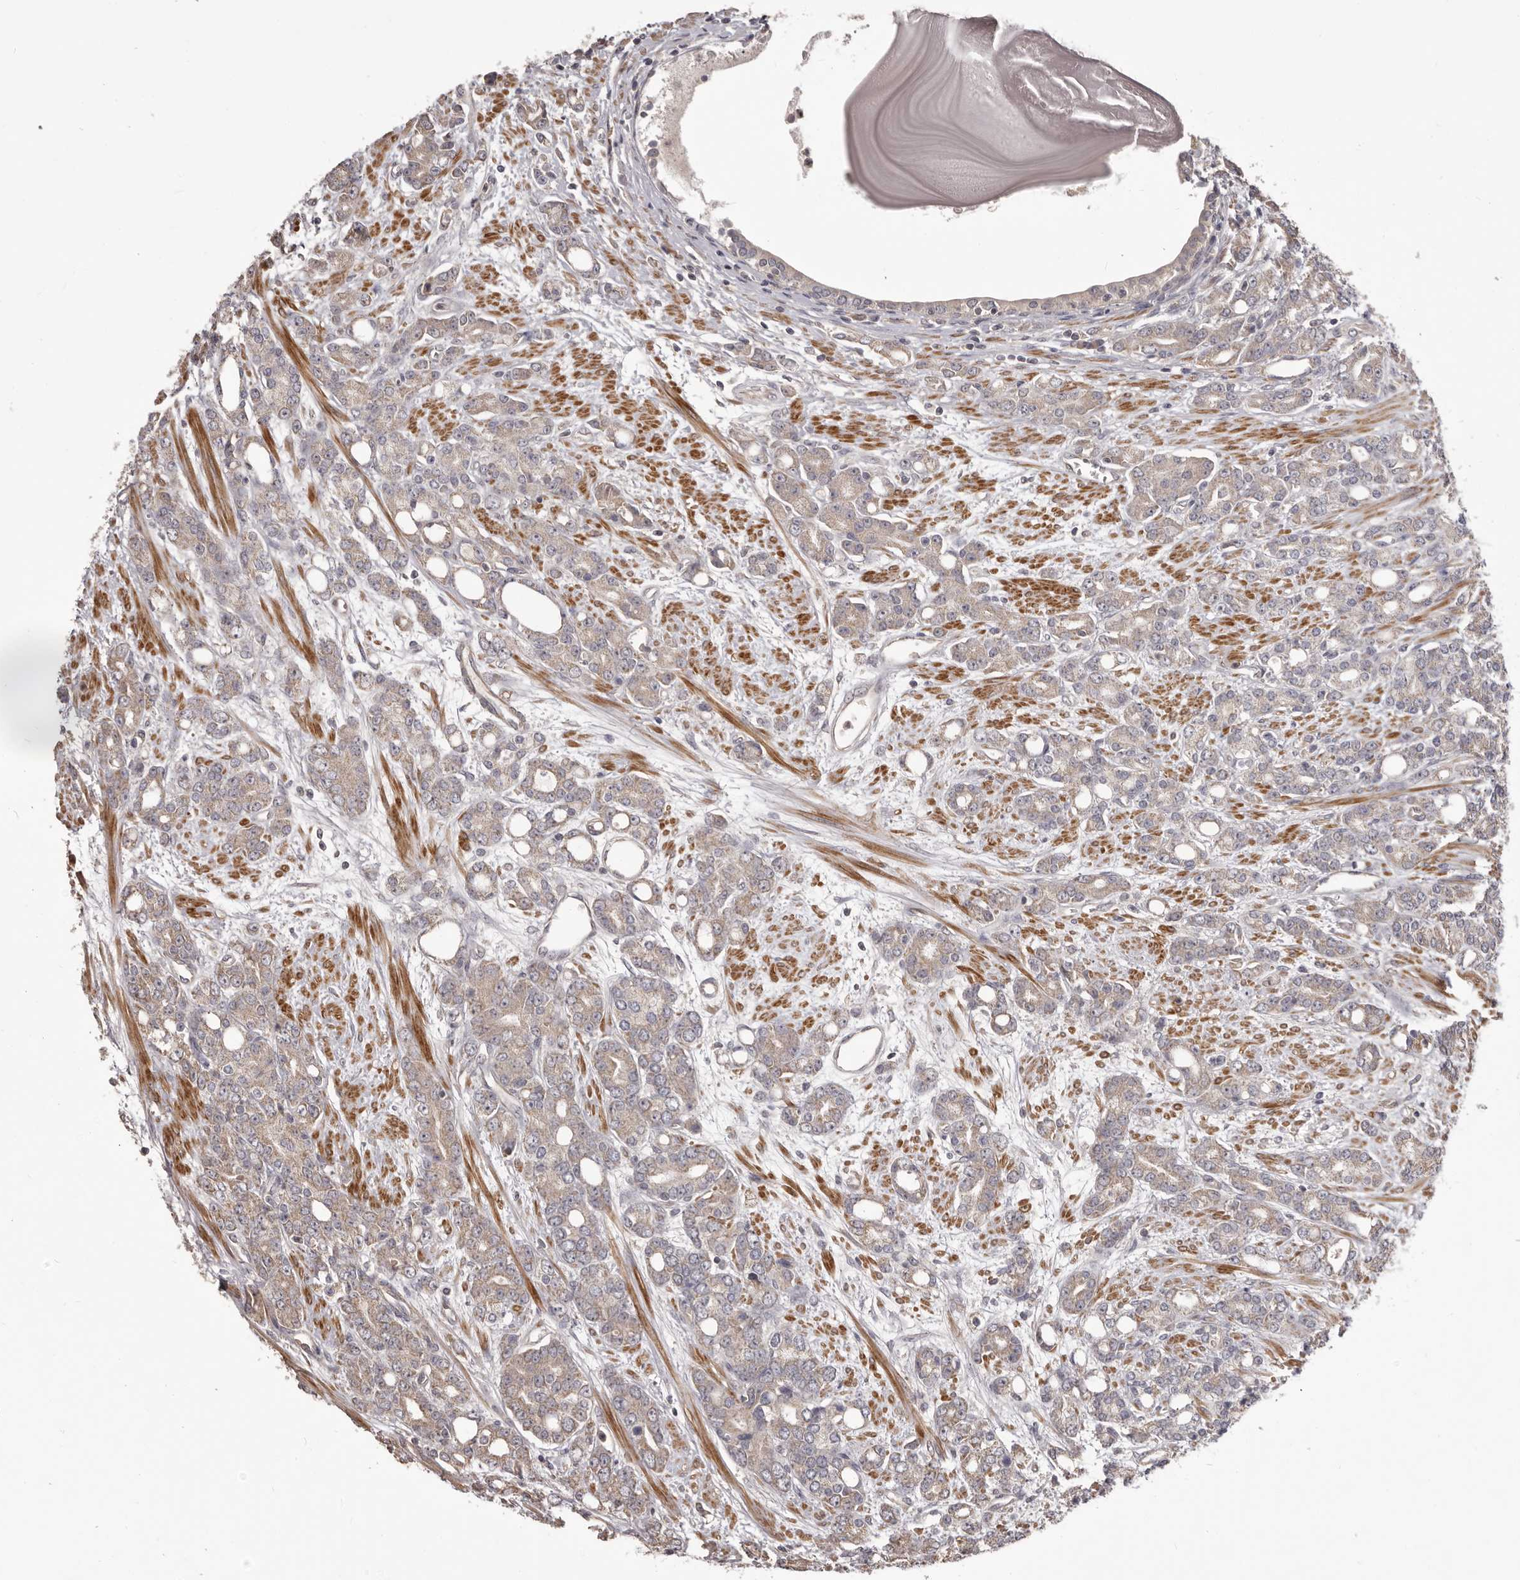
{"staining": {"intensity": "weak", "quantity": "<25%", "location": "cytoplasmic/membranous"}, "tissue": "prostate cancer", "cell_type": "Tumor cells", "image_type": "cancer", "snomed": [{"axis": "morphology", "description": "Adenocarcinoma, High grade"}, {"axis": "topography", "description": "Prostate"}], "caption": "Tumor cells are negative for protein expression in human prostate adenocarcinoma (high-grade).", "gene": "HRH1", "patient": {"sex": "male", "age": 62}}